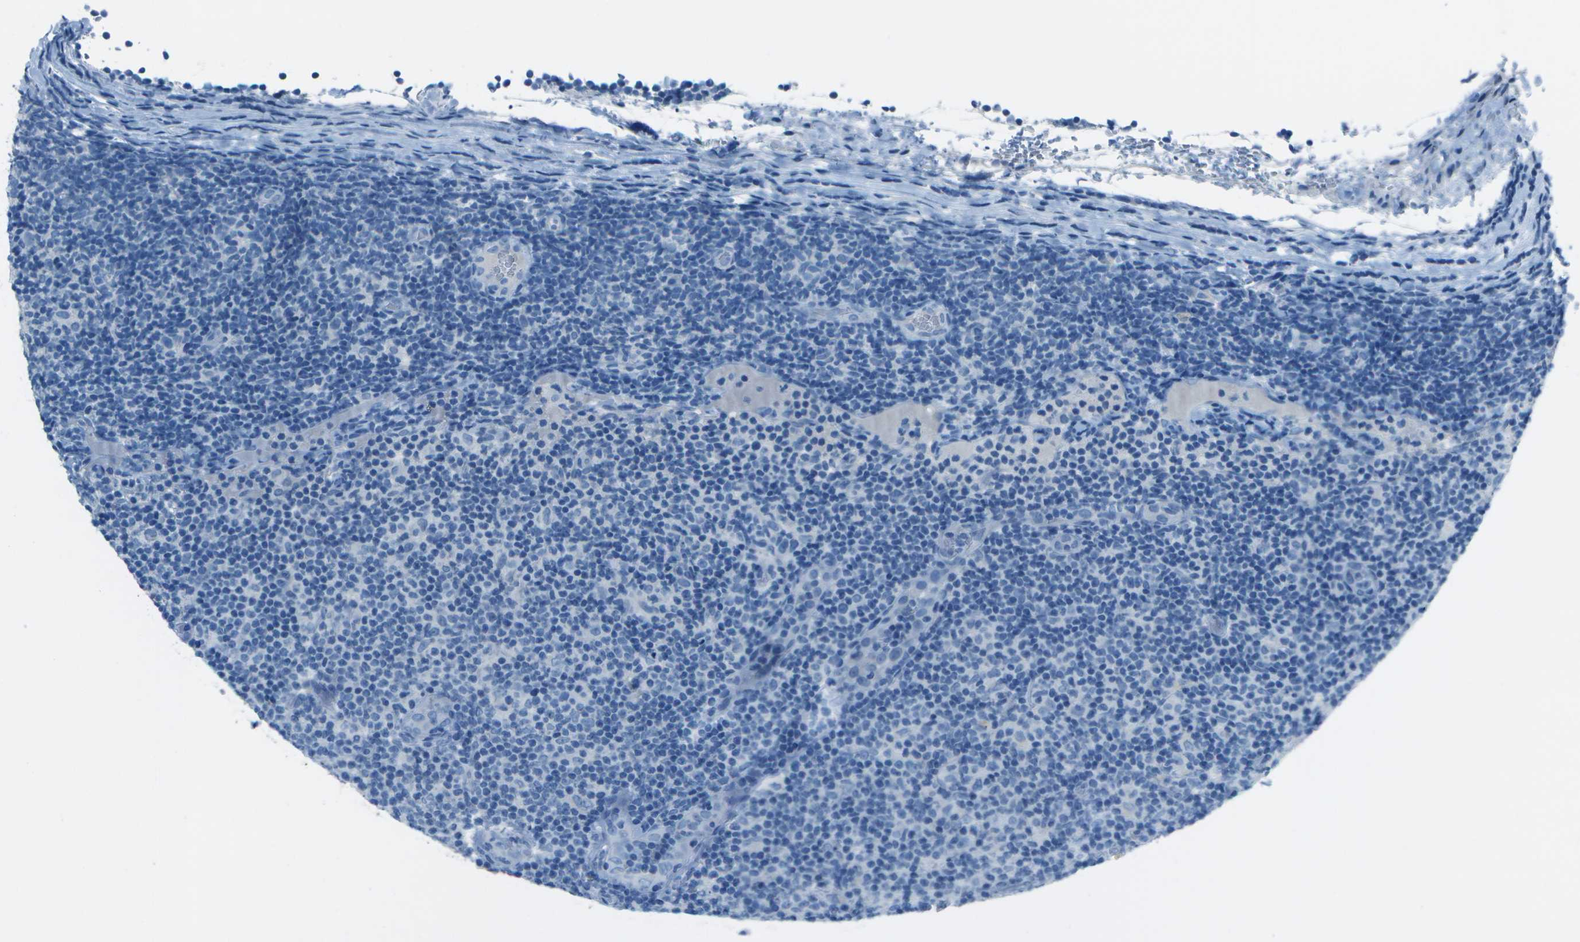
{"staining": {"intensity": "negative", "quantity": "none", "location": "none"}, "tissue": "lymphoma", "cell_type": "Tumor cells", "image_type": "cancer", "snomed": [{"axis": "morphology", "description": "Malignant lymphoma, non-Hodgkin's type, Low grade"}, {"axis": "topography", "description": "Lymph node"}], "caption": "The image shows no staining of tumor cells in lymphoma.", "gene": "FGF1", "patient": {"sex": "male", "age": 83}}